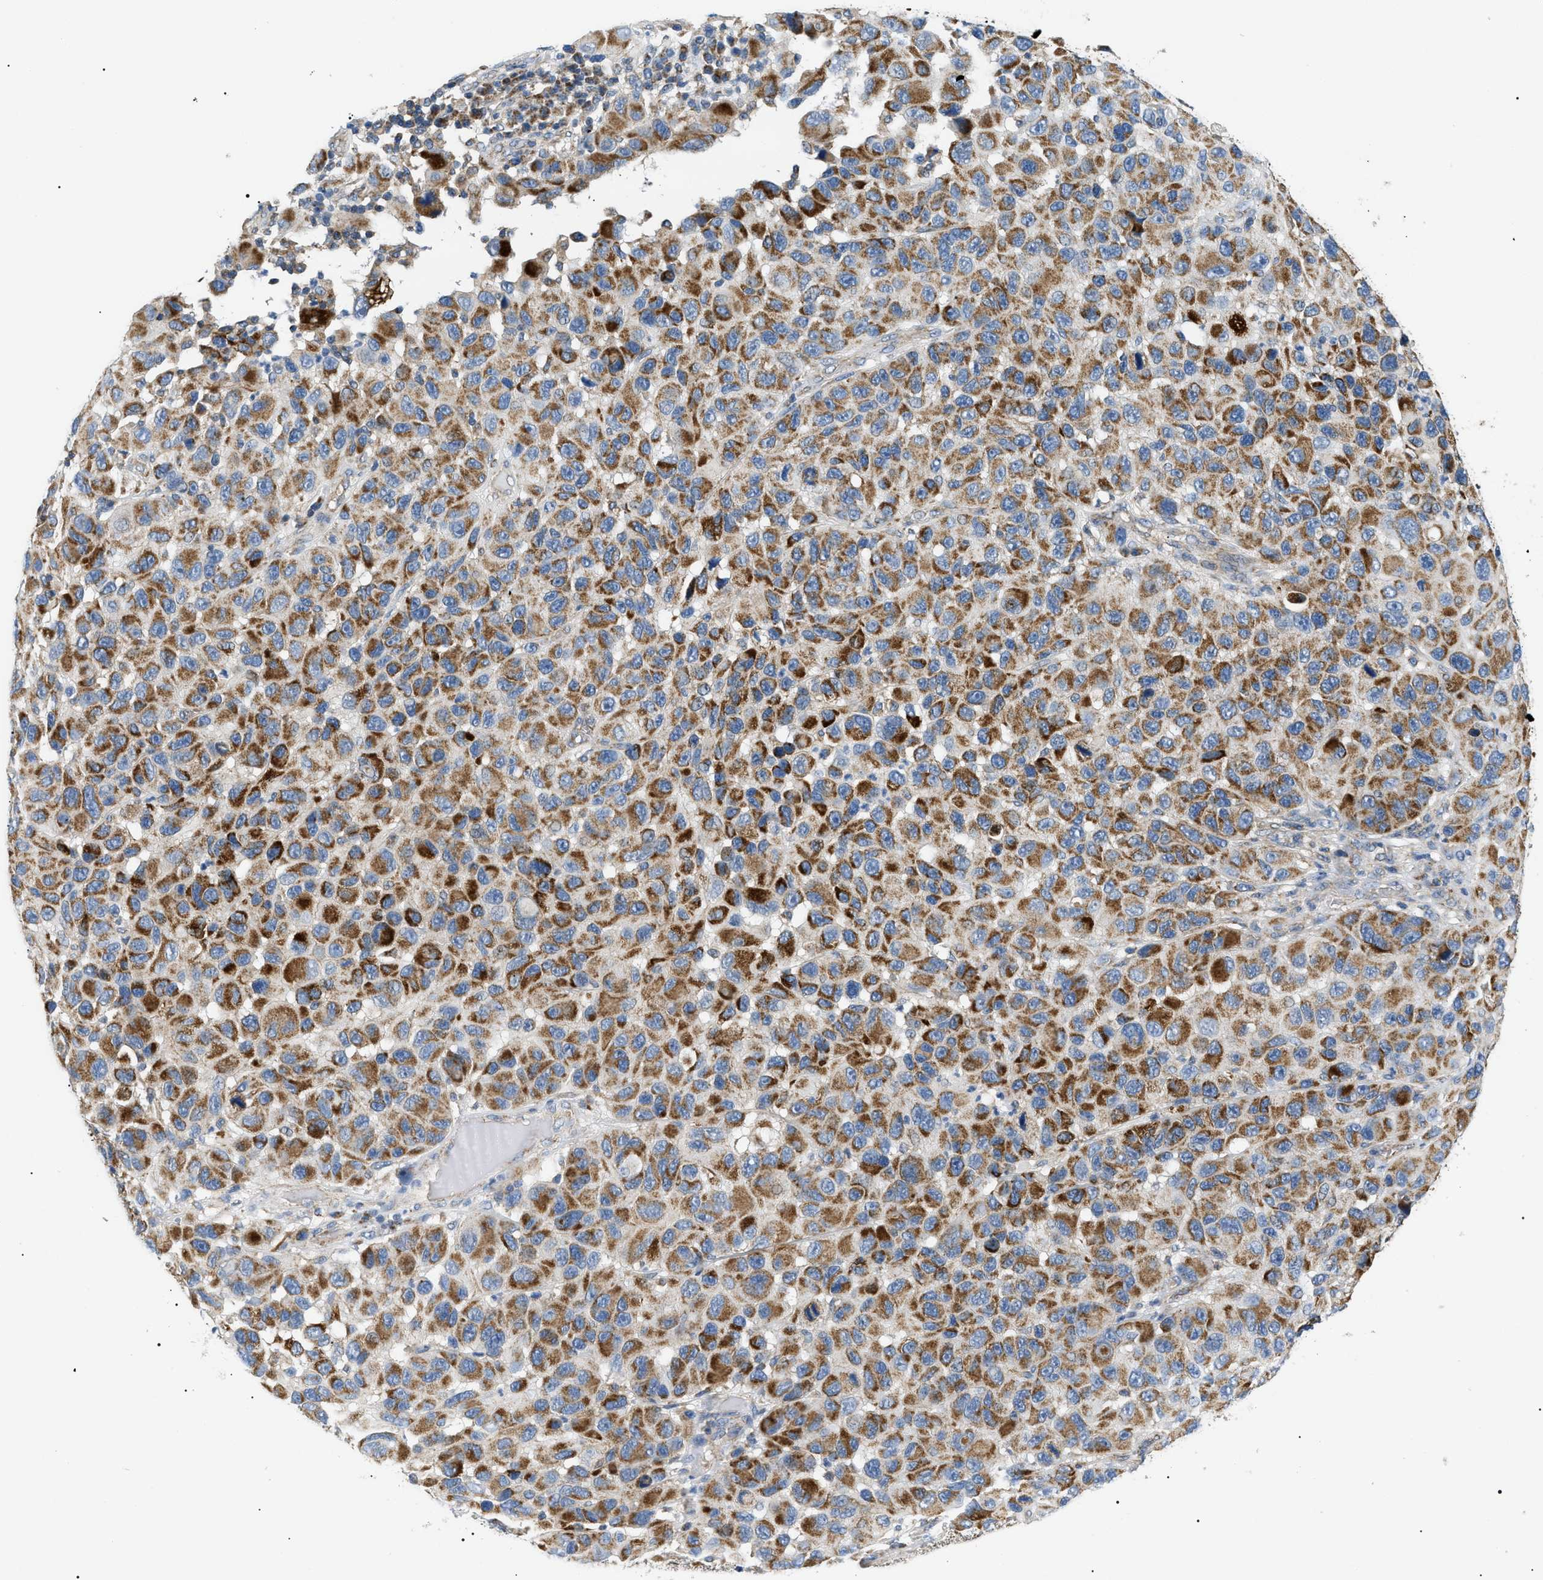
{"staining": {"intensity": "strong", "quantity": ">75%", "location": "cytoplasmic/membranous"}, "tissue": "melanoma", "cell_type": "Tumor cells", "image_type": "cancer", "snomed": [{"axis": "morphology", "description": "Malignant melanoma, NOS"}, {"axis": "topography", "description": "Skin"}], "caption": "Immunohistochemistry (IHC) of melanoma exhibits high levels of strong cytoplasmic/membranous positivity in about >75% of tumor cells.", "gene": "TOMM6", "patient": {"sex": "male", "age": 53}}